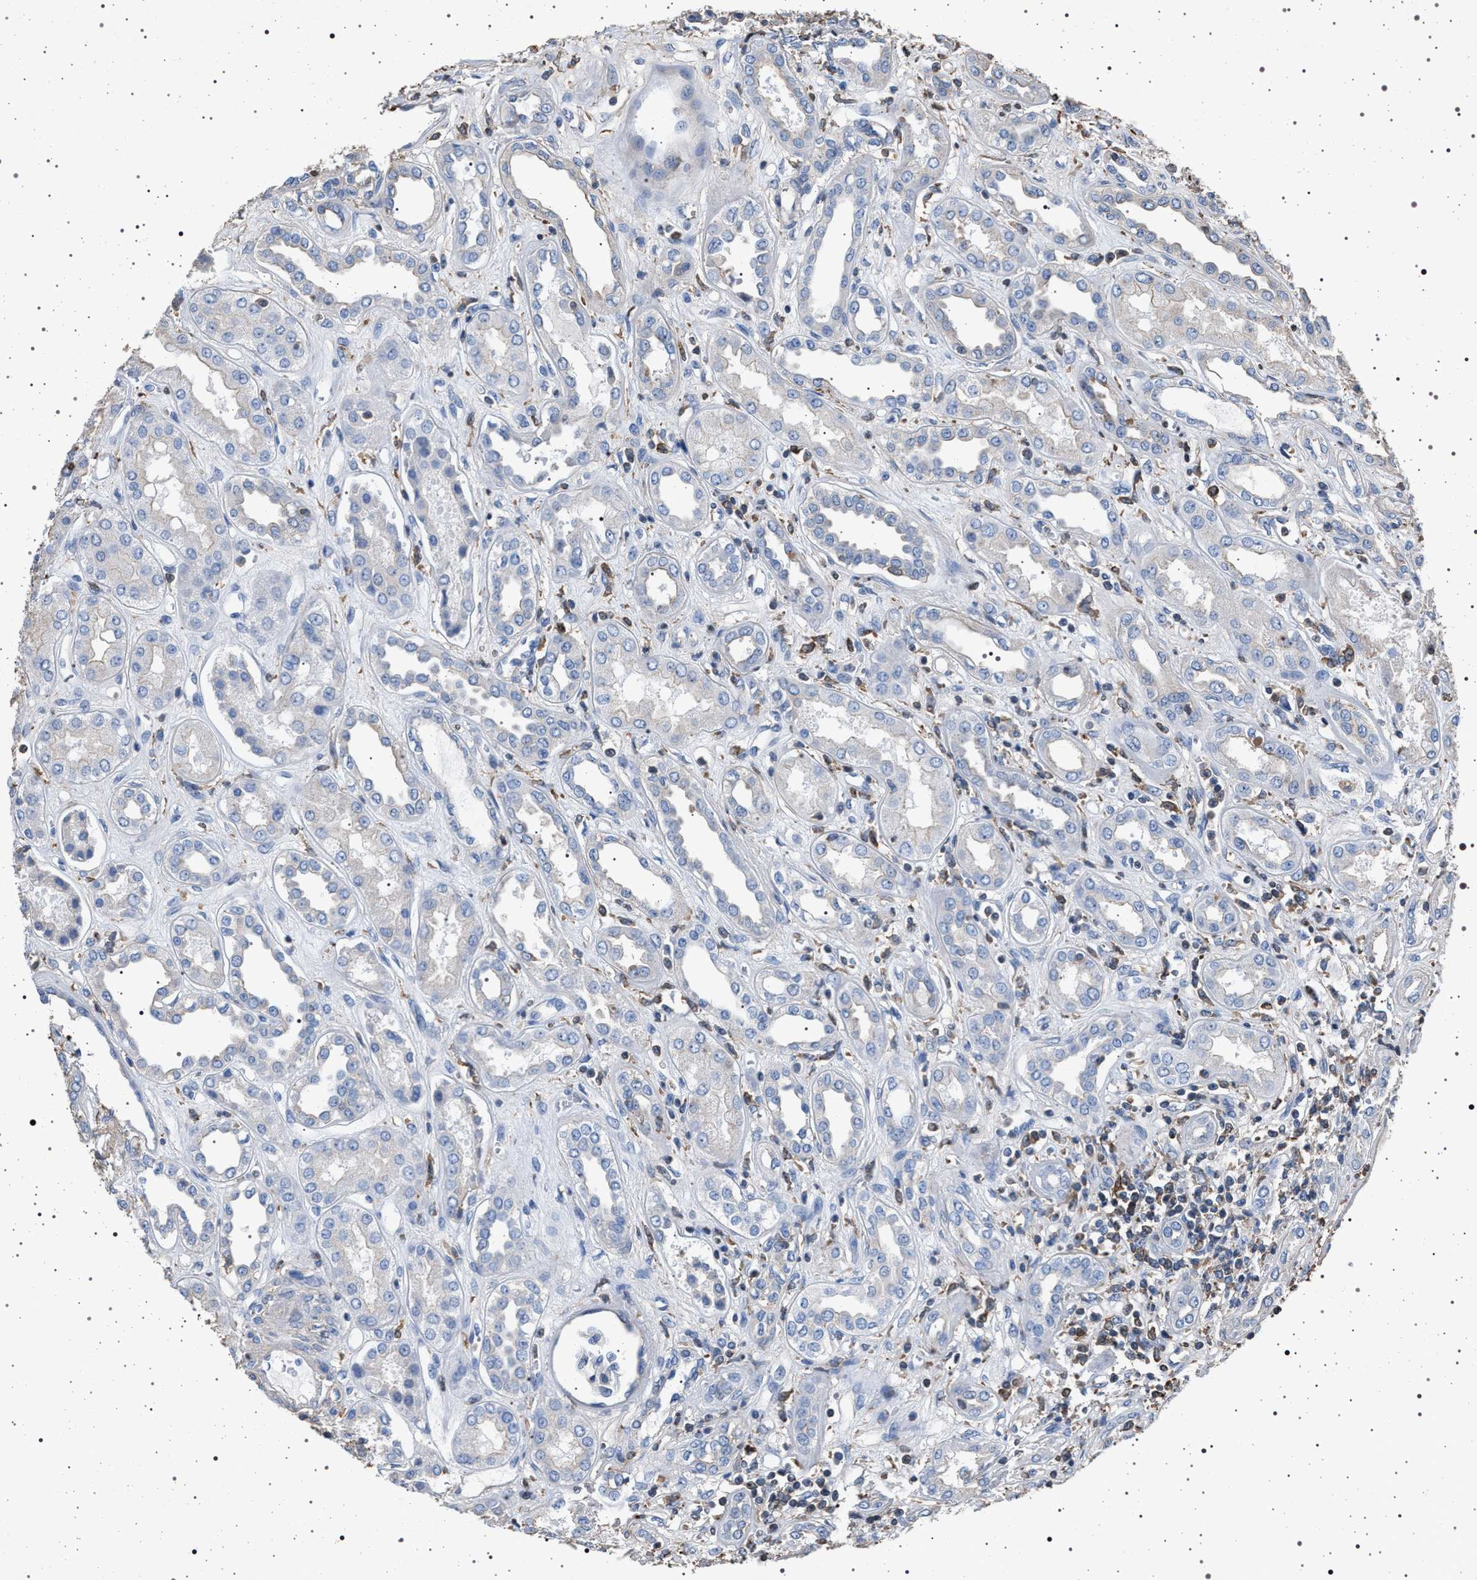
{"staining": {"intensity": "negative", "quantity": "none", "location": "none"}, "tissue": "kidney", "cell_type": "Cells in glomeruli", "image_type": "normal", "snomed": [{"axis": "morphology", "description": "Normal tissue, NOS"}, {"axis": "topography", "description": "Kidney"}], "caption": "Cells in glomeruli show no significant staining in normal kidney.", "gene": "SMAP2", "patient": {"sex": "male", "age": 59}}